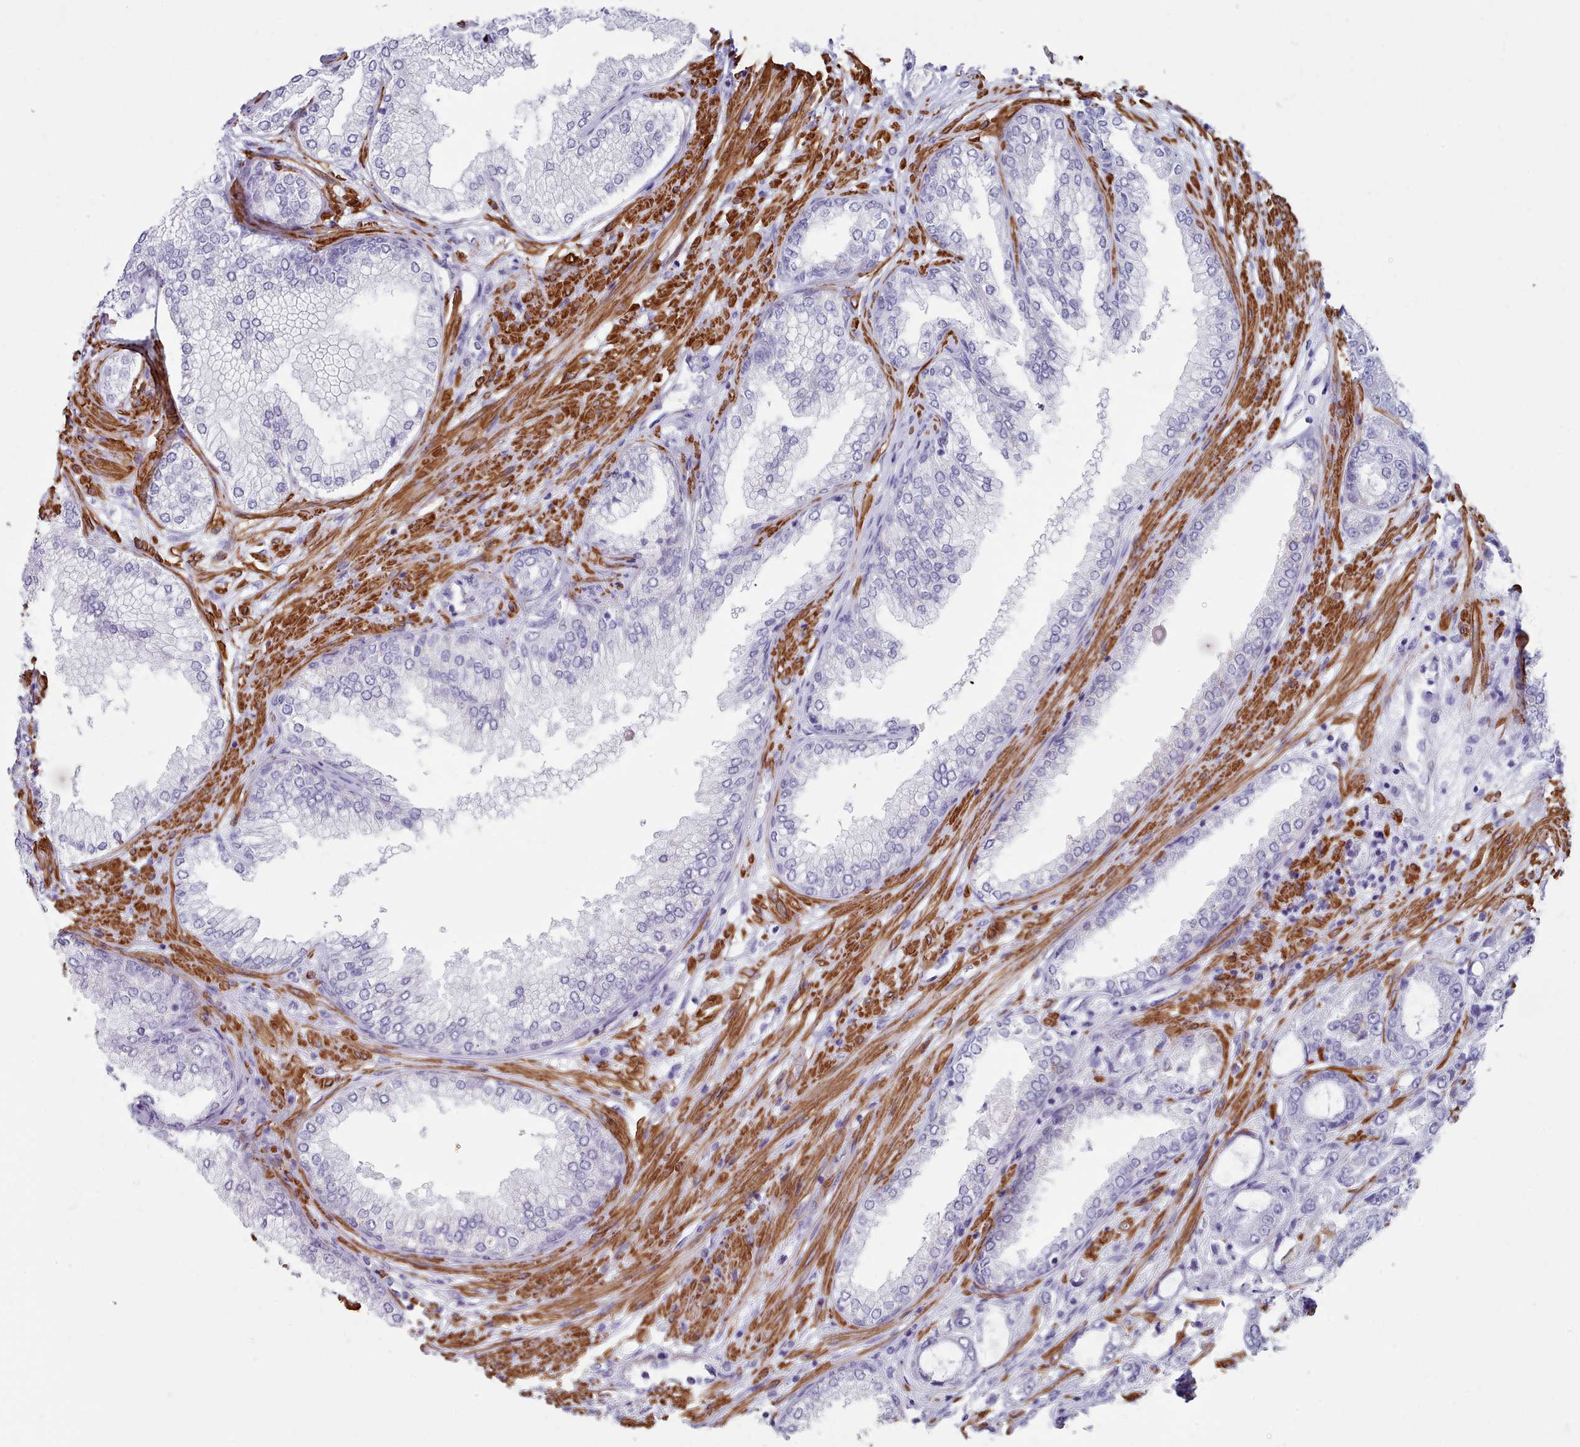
{"staining": {"intensity": "negative", "quantity": "none", "location": "none"}, "tissue": "prostate cancer", "cell_type": "Tumor cells", "image_type": "cancer", "snomed": [{"axis": "morphology", "description": "Adenocarcinoma, High grade"}, {"axis": "topography", "description": "Prostate"}], "caption": "DAB (3,3'-diaminobenzidine) immunohistochemical staining of human prostate adenocarcinoma (high-grade) exhibits no significant positivity in tumor cells. (Immunohistochemistry (ihc), brightfield microscopy, high magnification).", "gene": "FPGS", "patient": {"sex": "male", "age": 71}}